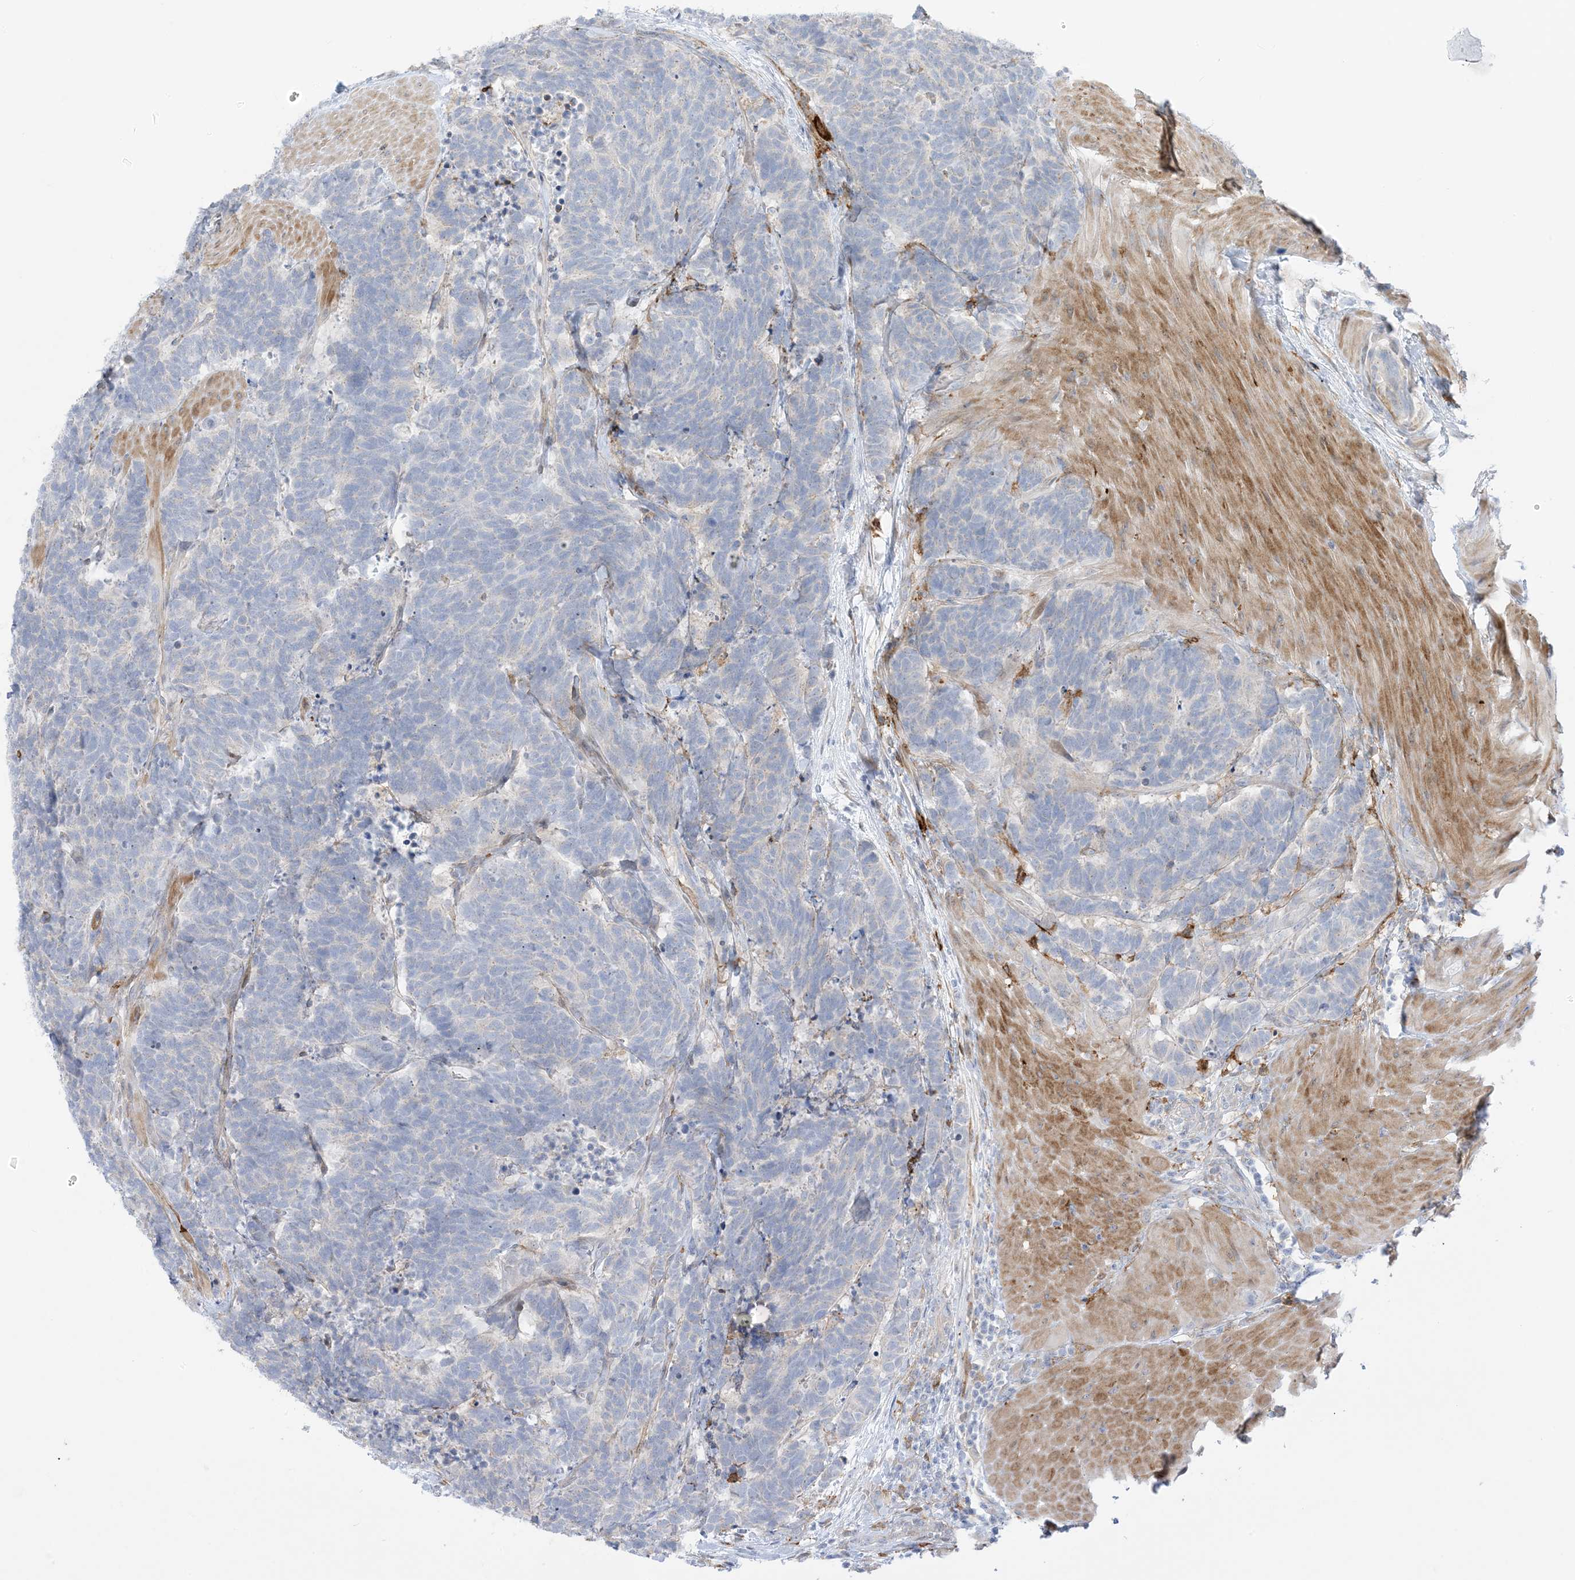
{"staining": {"intensity": "negative", "quantity": "none", "location": "none"}, "tissue": "carcinoid", "cell_type": "Tumor cells", "image_type": "cancer", "snomed": [{"axis": "morphology", "description": "Carcinoma, NOS"}, {"axis": "morphology", "description": "Carcinoid, malignant, NOS"}, {"axis": "topography", "description": "Urinary bladder"}], "caption": "The immunohistochemistry micrograph has no significant positivity in tumor cells of carcinoid tissue. Brightfield microscopy of immunohistochemistry (IHC) stained with DAB (3,3'-diaminobenzidine) (brown) and hematoxylin (blue), captured at high magnification.", "gene": "ICMT", "patient": {"sex": "male", "age": 57}}